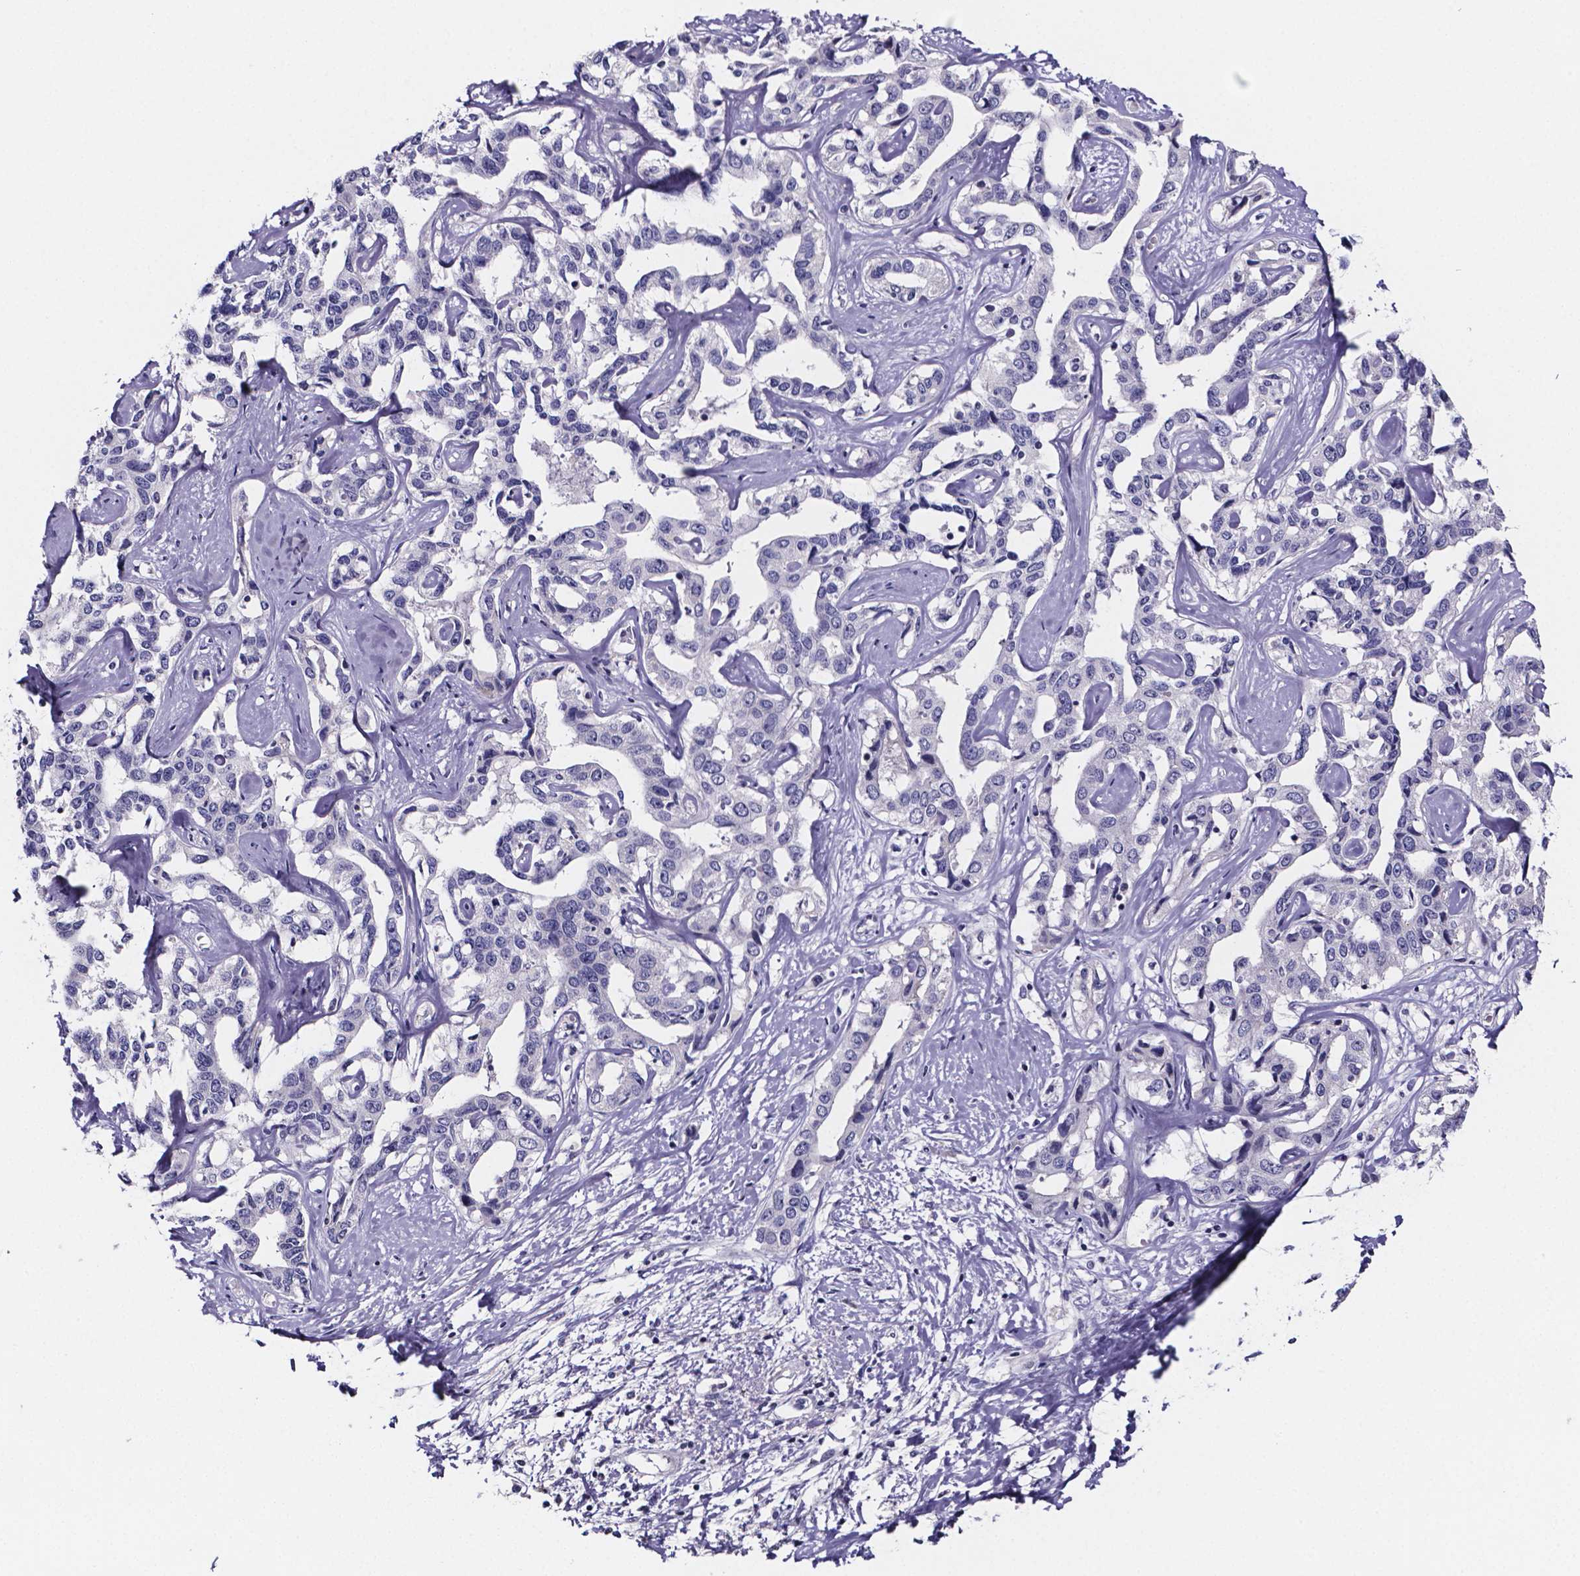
{"staining": {"intensity": "negative", "quantity": "none", "location": "none"}, "tissue": "liver cancer", "cell_type": "Tumor cells", "image_type": "cancer", "snomed": [{"axis": "morphology", "description": "Cholangiocarcinoma"}, {"axis": "topography", "description": "Liver"}], "caption": "Micrograph shows no significant protein positivity in tumor cells of cholangiocarcinoma (liver).", "gene": "IZUMO1", "patient": {"sex": "male", "age": 59}}